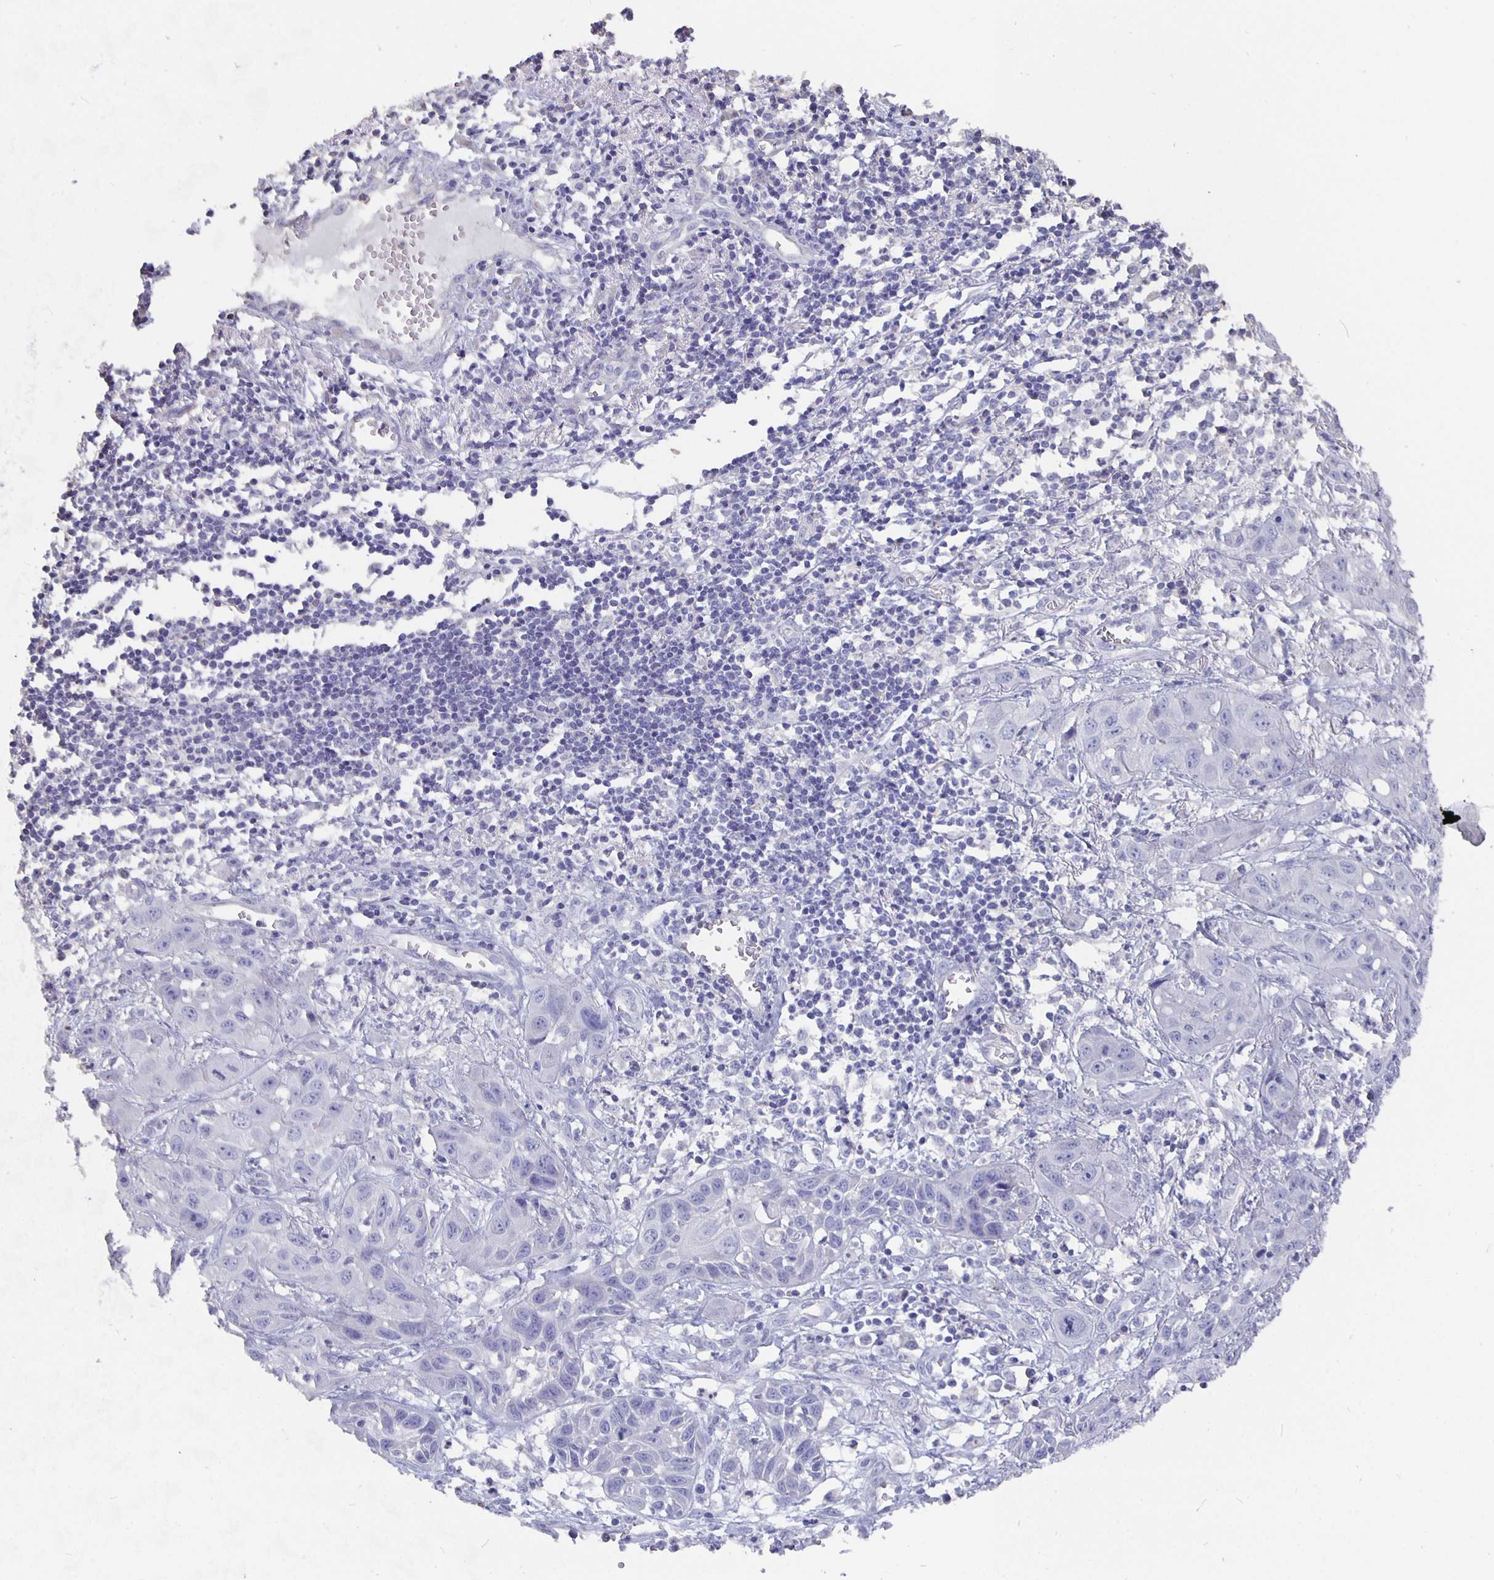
{"staining": {"intensity": "negative", "quantity": "none", "location": "none"}, "tissue": "skin cancer", "cell_type": "Tumor cells", "image_type": "cancer", "snomed": [{"axis": "morphology", "description": "Squamous cell carcinoma, NOS"}, {"axis": "topography", "description": "Skin"}, {"axis": "topography", "description": "Vulva"}], "caption": "DAB immunohistochemical staining of squamous cell carcinoma (skin) displays no significant expression in tumor cells.", "gene": "CFAP74", "patient": {"sex": "female", "age": 71}}